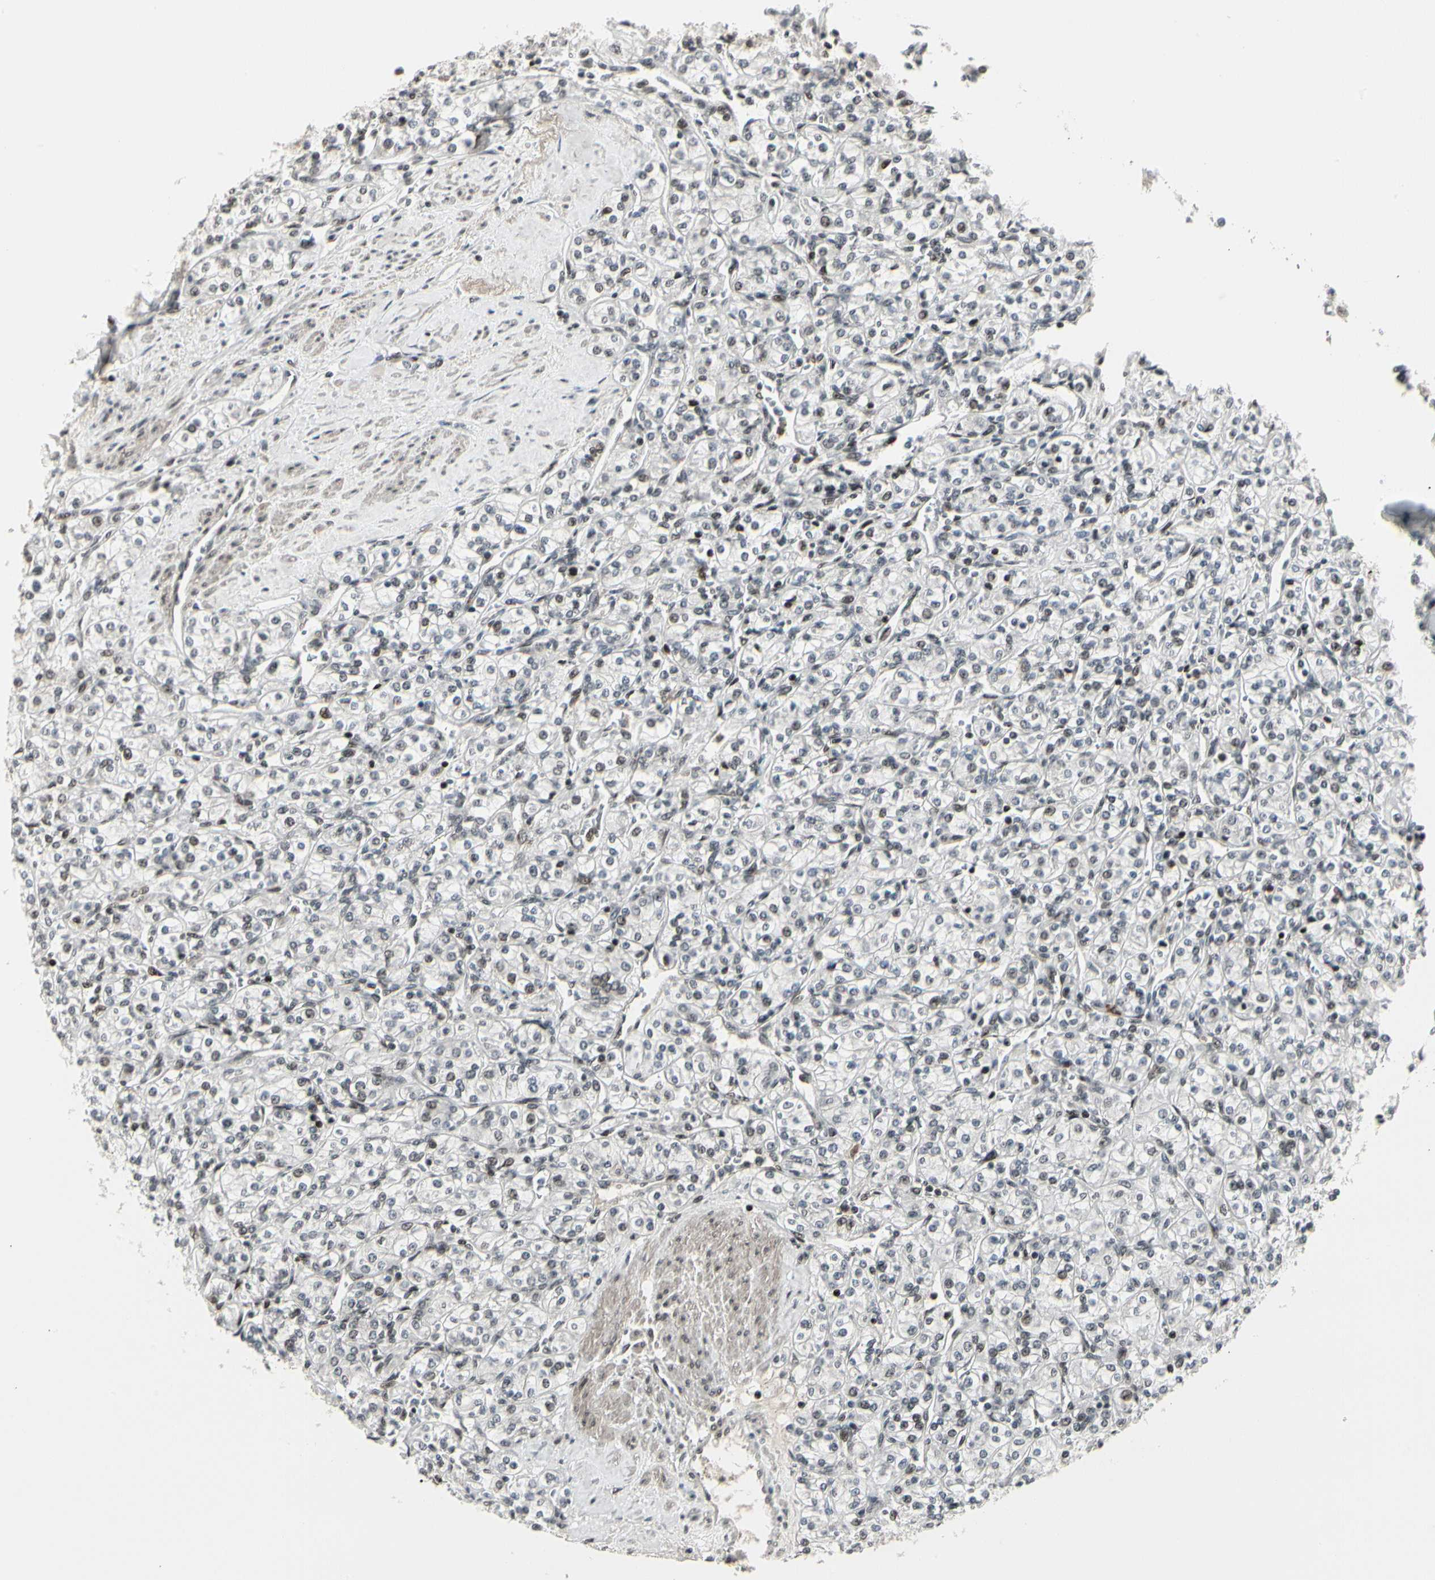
{"staining": {"intensity": "weak", "quantity": "<25%", "location": "nuclear"}, "tissue": "renal cancer", "cell_type": "Tumor cells", "image_type": "cancer", "snomed": [{"axis": "morphology", "description": "Adenocarcinoma, NOS"}, {"axis": "topography", "description": "Kidney"}], "caption": "DAB immunohistochemical staining of human renal cancer demonstrates no significant expression in tumor cells. (DAB IHC with hematoxylin counter stain).", "gene": "FOXJ2", "patient": {"sex": "male", "age": 77}}